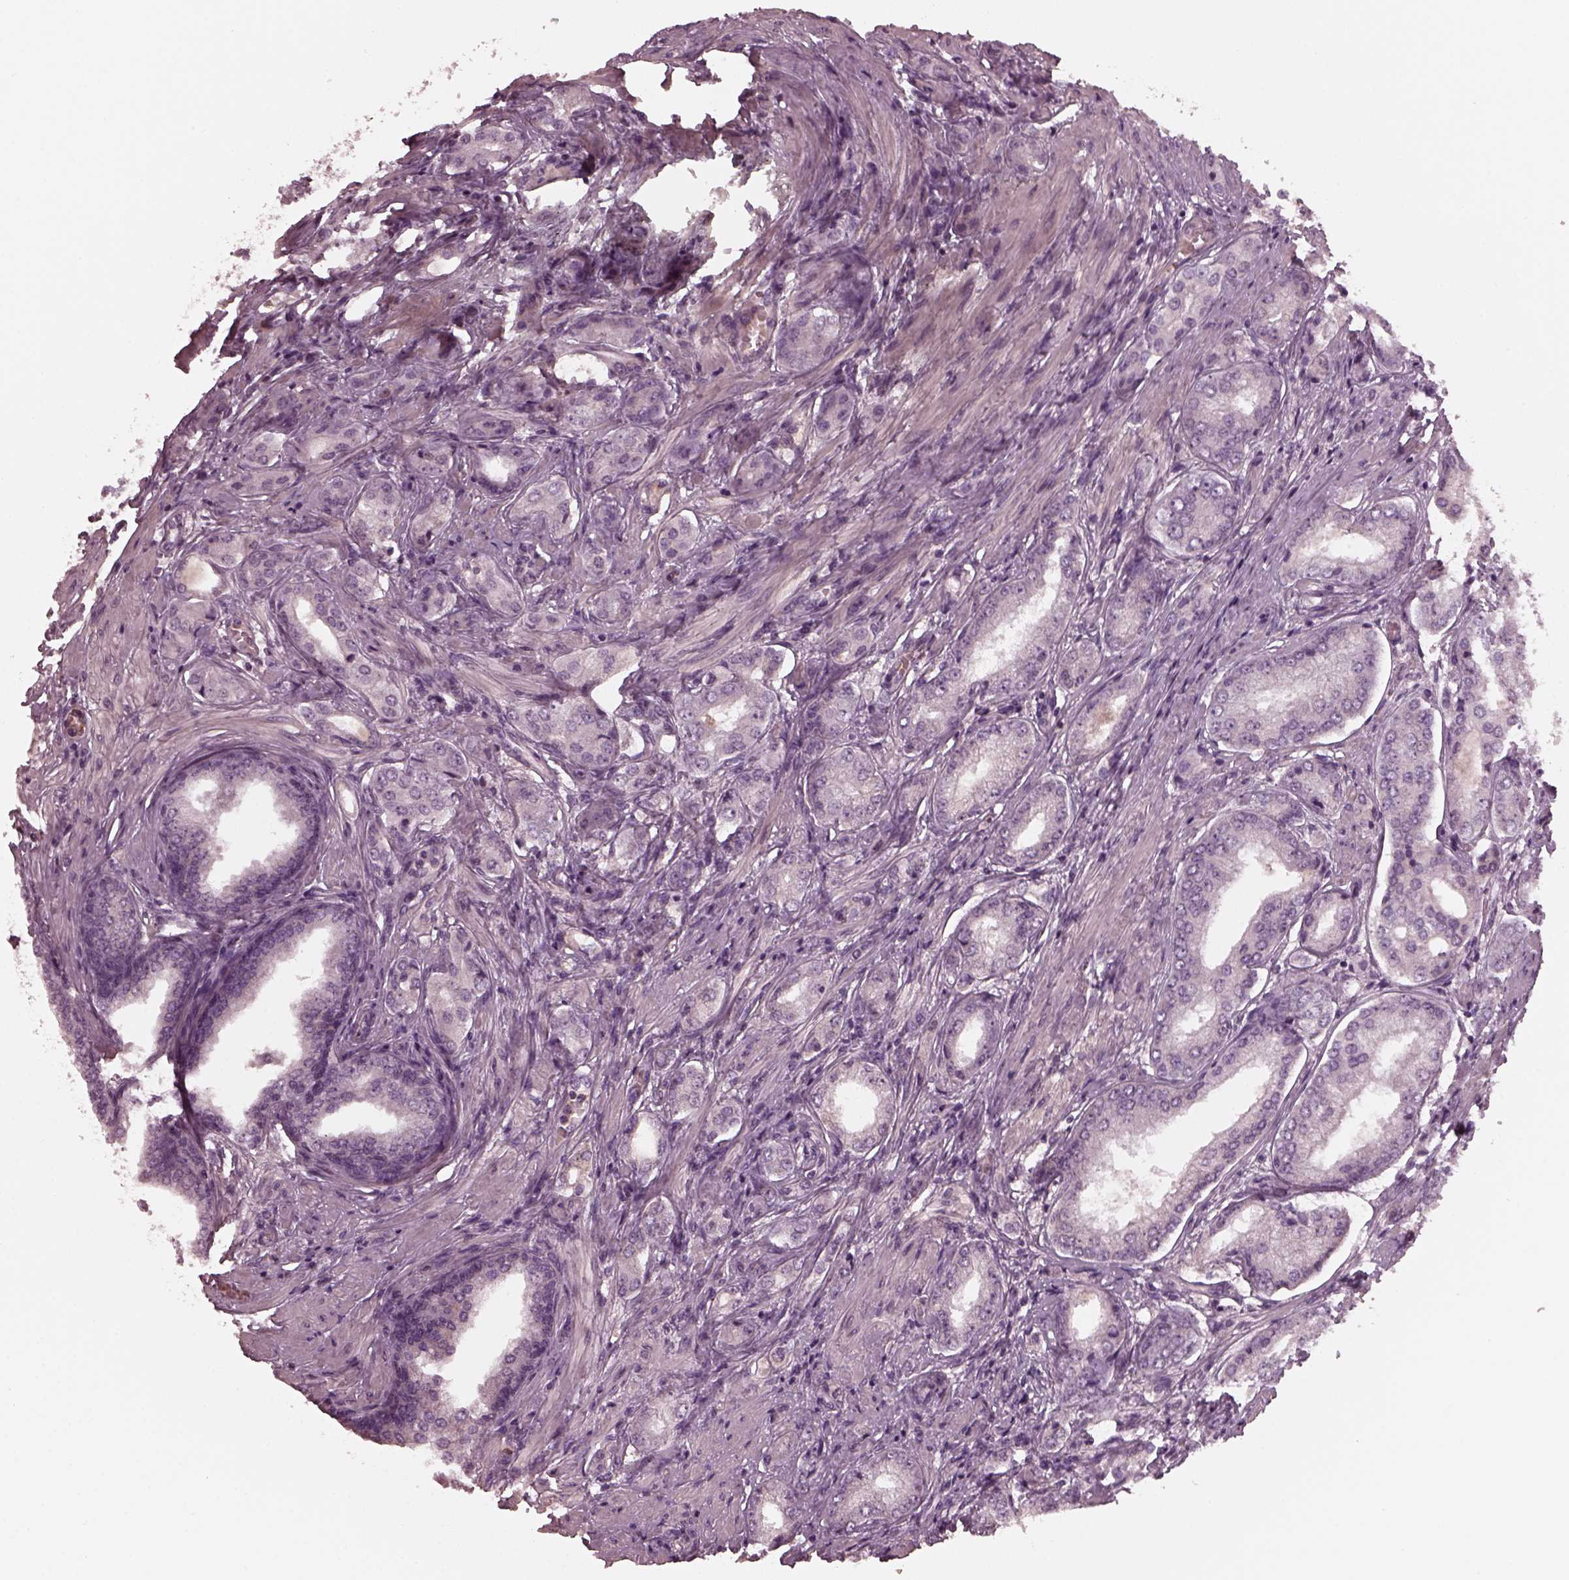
{"staining": {"intensity": "negative", "quantity": "none", "location": "none"}, "tissue": "prostate cancer", "cell_type": "Tumor cells", "image_type": "cancer", "snomed": [{"axis": "morphology", "description": "Adenocarcinoma, NOS"}, {"axis": "topography", "description": "Prostate"}], "caption": "The immunohistochemistry (IHC) photomicrograph has no significant expression in tumor cells of prostate cancer (adenocarcinoma) tissue.", "gene": "PORCN", "patient": {"sex": "male", "age": 63}}